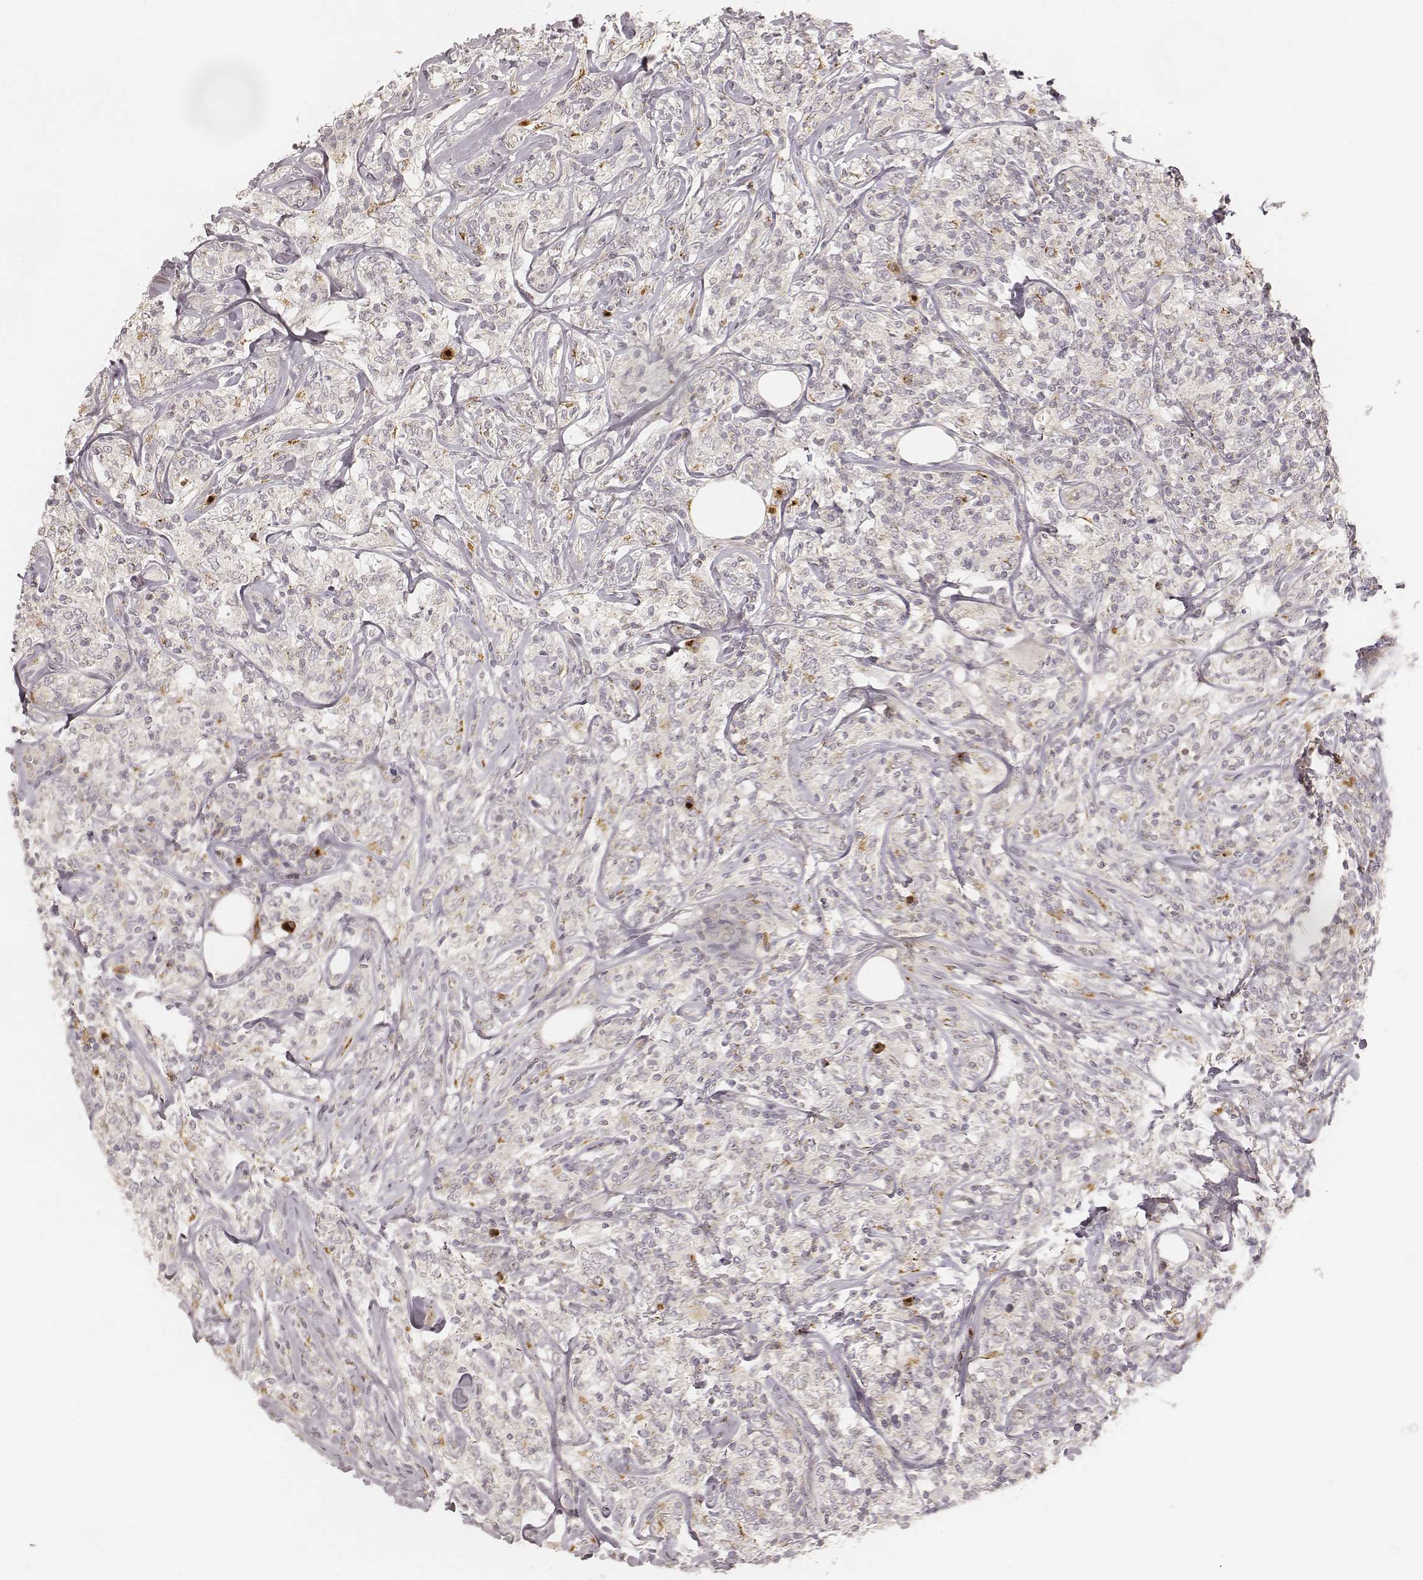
{"staining": {"intensity": "weak", "quantity": "<25%", "location": "cytoplasmic/membranous"}, "tissue": "lymphoma", "cell_type": "Tumor cells", "image_type": "cancer", "snomed": [{"axis": "morphology", "description": "Malignant lymphoma, non-Hodgkin's type, High grade"}, {"axis": "topography", "description": "Lymph node"}], "caption": "This photomicrograph is of malignant lymphoma, non-Hodgkin's type (high-grade) stained with immunohistochemistry (IHC) to label a protein in brown with the nuclei are counter-stained blue. There is no expression in tumor cells. (IHC, brightfield microscopy, high magnification).", "gene": "GORASP2", "patient": {"sex": "female", "age": 84}}